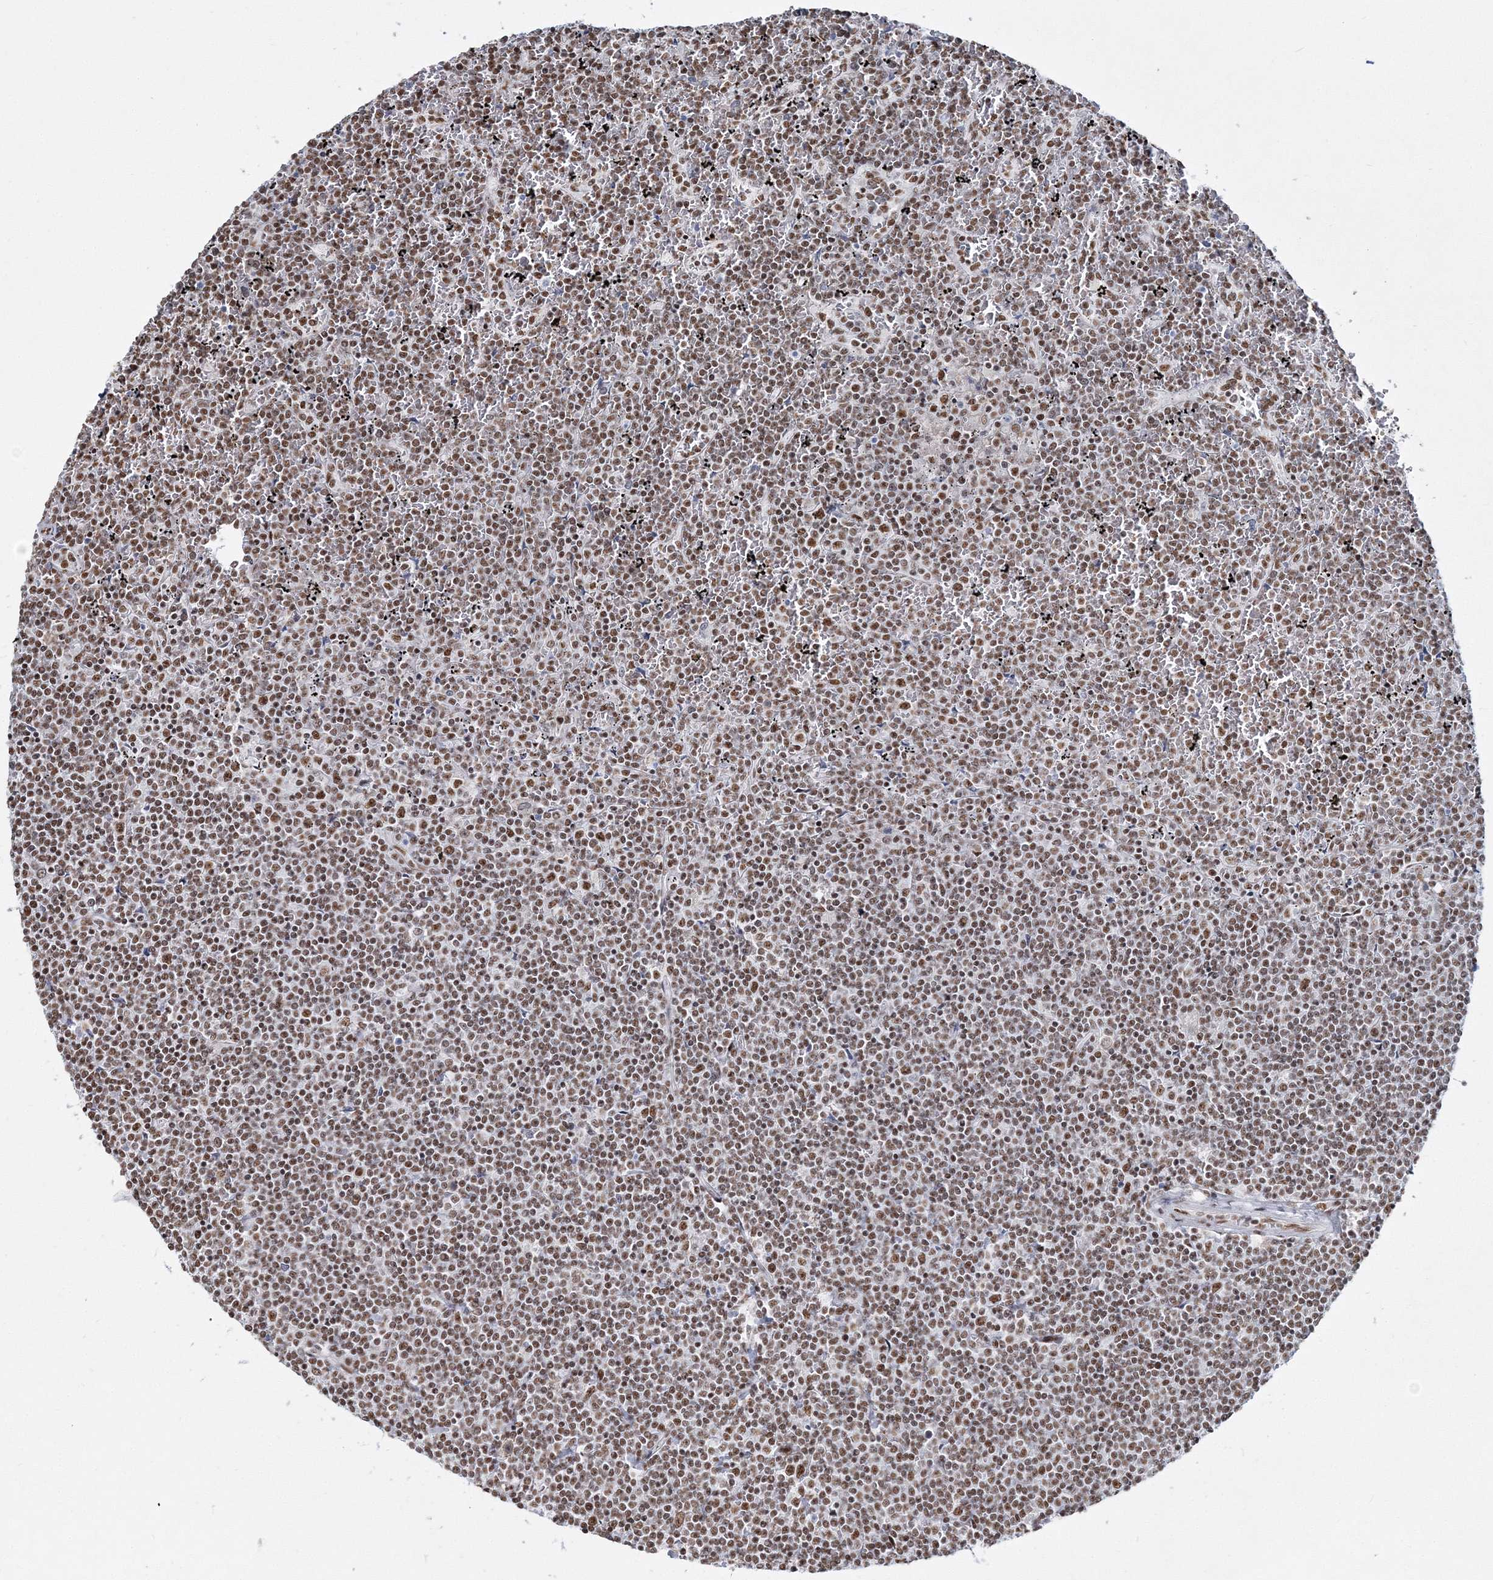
{"staining": {"intensity": "moderate", "quantity": ">75%", "location": "nuclear"}, "tissue": "lymphoma", "cell_type": "Tumor cells", "image_type": "cancer", "snomed": [{"axis": "morphology", "description": "Malignant lymphoma, non-Hodgkin's type, Low grade"}, {"axis": "topography", "description": "Spleen"}], "caption": "Immunohistochemical staining of human lymphoma reveals medium levels of moderate nuclear protein expression in about >75% of tumor cells.", "gene": "QRICH1", "patient": {"sex": "female", "age": 19}}